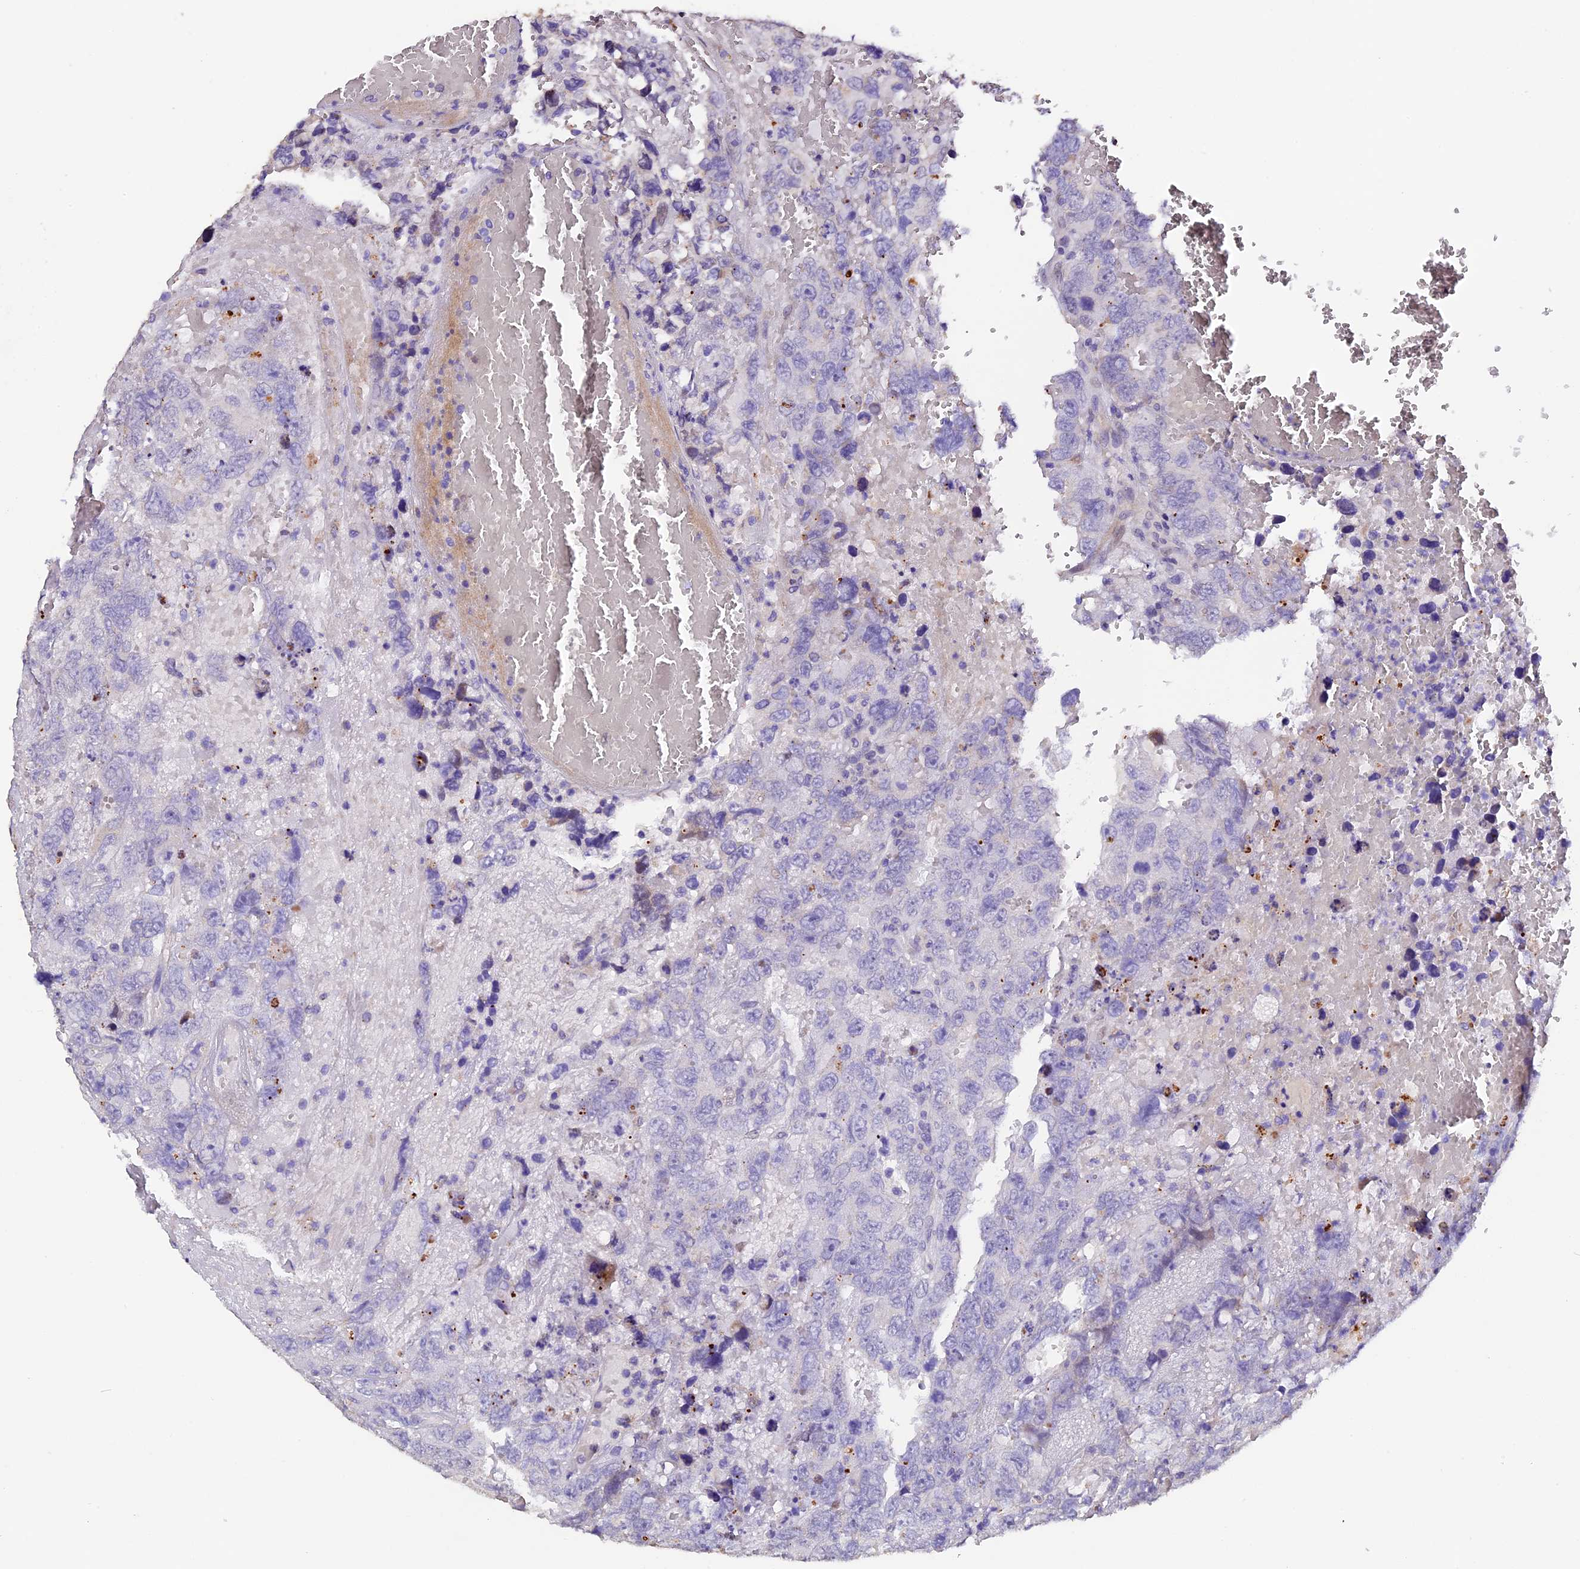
{"staining": {"intensity": "moderate", "quantity": "<25%", "location": "cytoplasmic/membranous"}, "tissue": "testis cancer", "cell_type": "Tumor cells", "image_type": "cancer", "snomed": [{"axis": "morphology", "description": "Carcinoma, Embryonal, NOS"}, {"axis": "topography", "description": "Testis"}], "caption": "Immunohistochemical staining of human testis cancer demonstrates low levels of moderate cytoplasmic/membranous positivity in about <25% of tumor cells.", "gene": "FBXW9", "patient": {"sex": "male", "age": 45}}